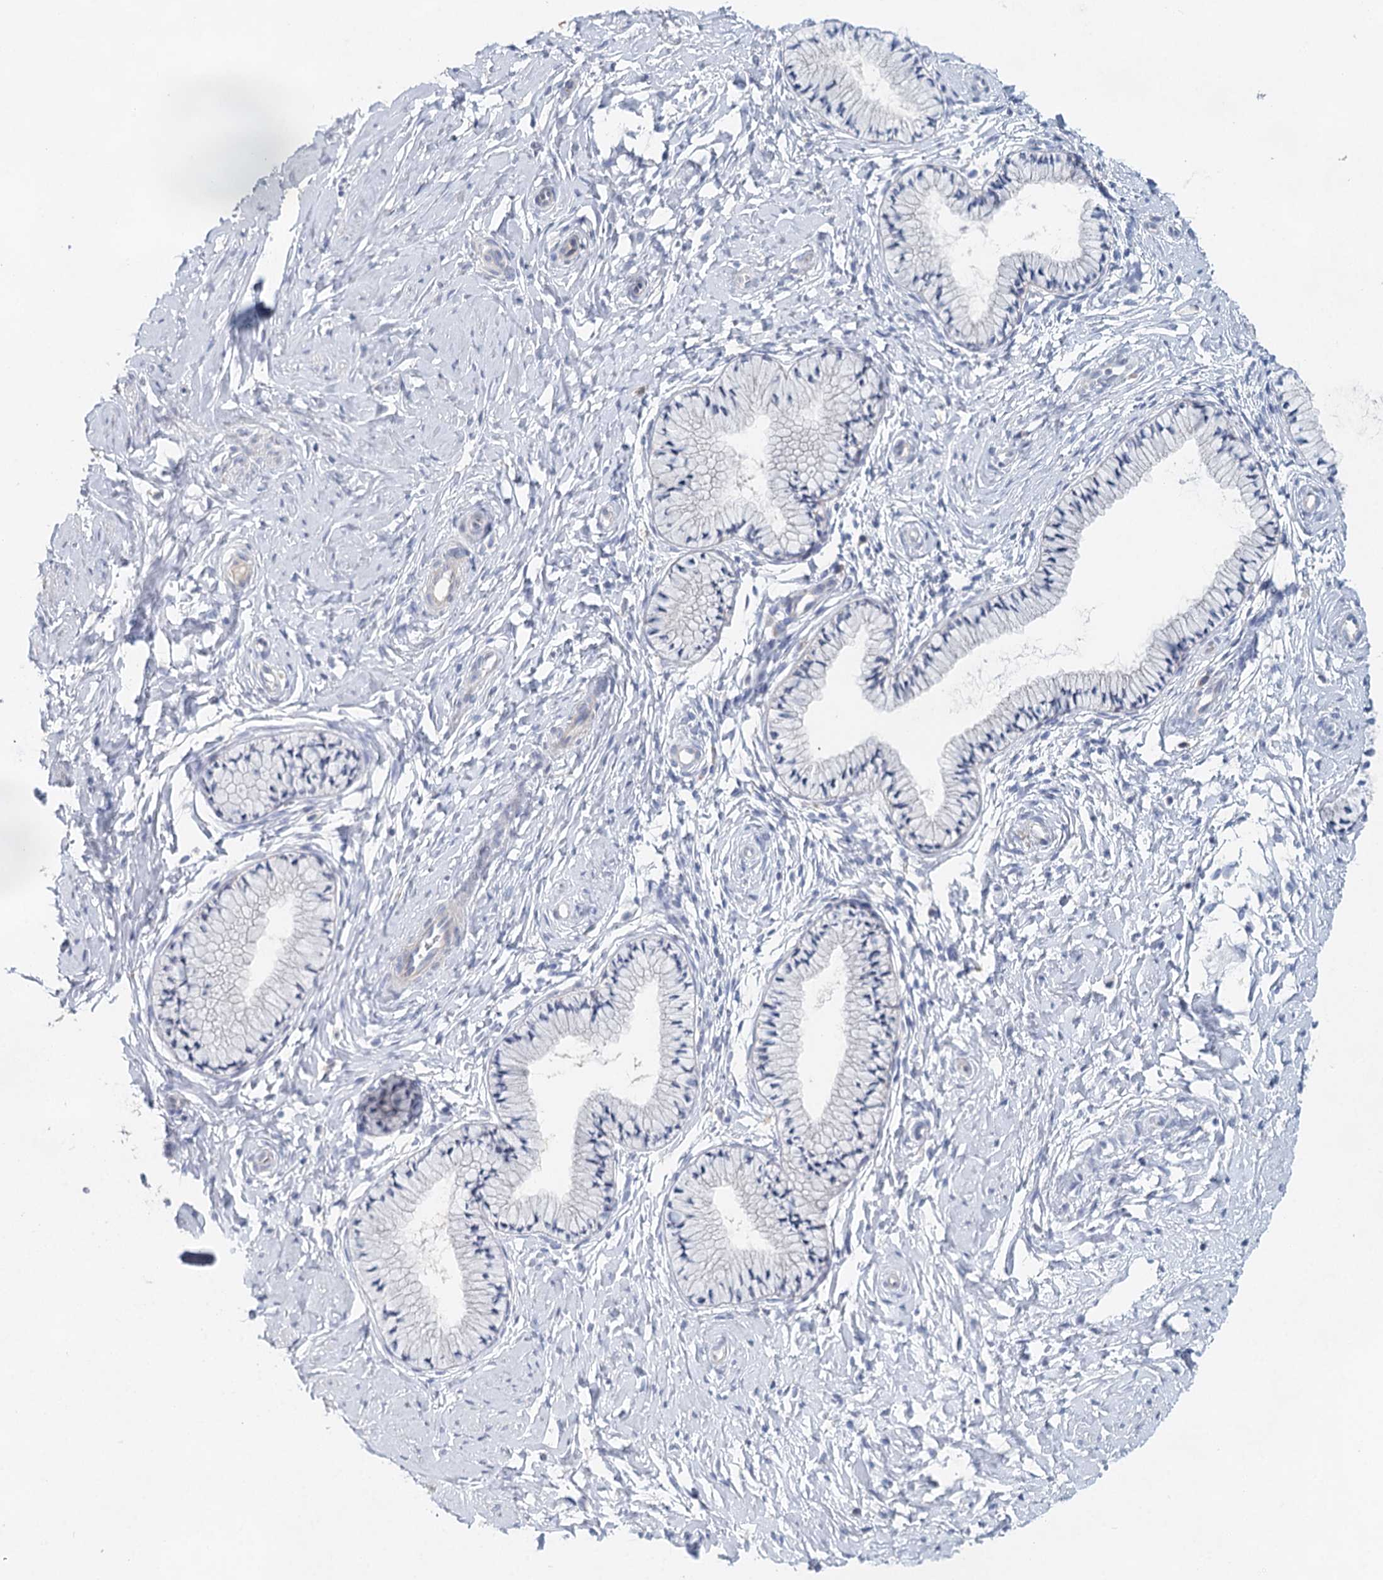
{"staining": {"intensity": "negative", "quantity": "none", "location": "none"}, "tissue": "cervix", "cell_type": "Glandular cells", "image_type": "normal", "snomed": [{"axis": "morphology", "description": "Normal tissue, NOS"}, {"axis": "topography", "description": "Cervix"}], "caption": "A high-resolution image shows IHC staining of normal cervix, which displays no significant expression in glandular cells. Brightfield microscopy of IHC stained with DAB (brown) and hematoxylin (blue), captured at high magnification.", "gene": "MYL6B", "patient": {"sex": "female", "age": 33}}